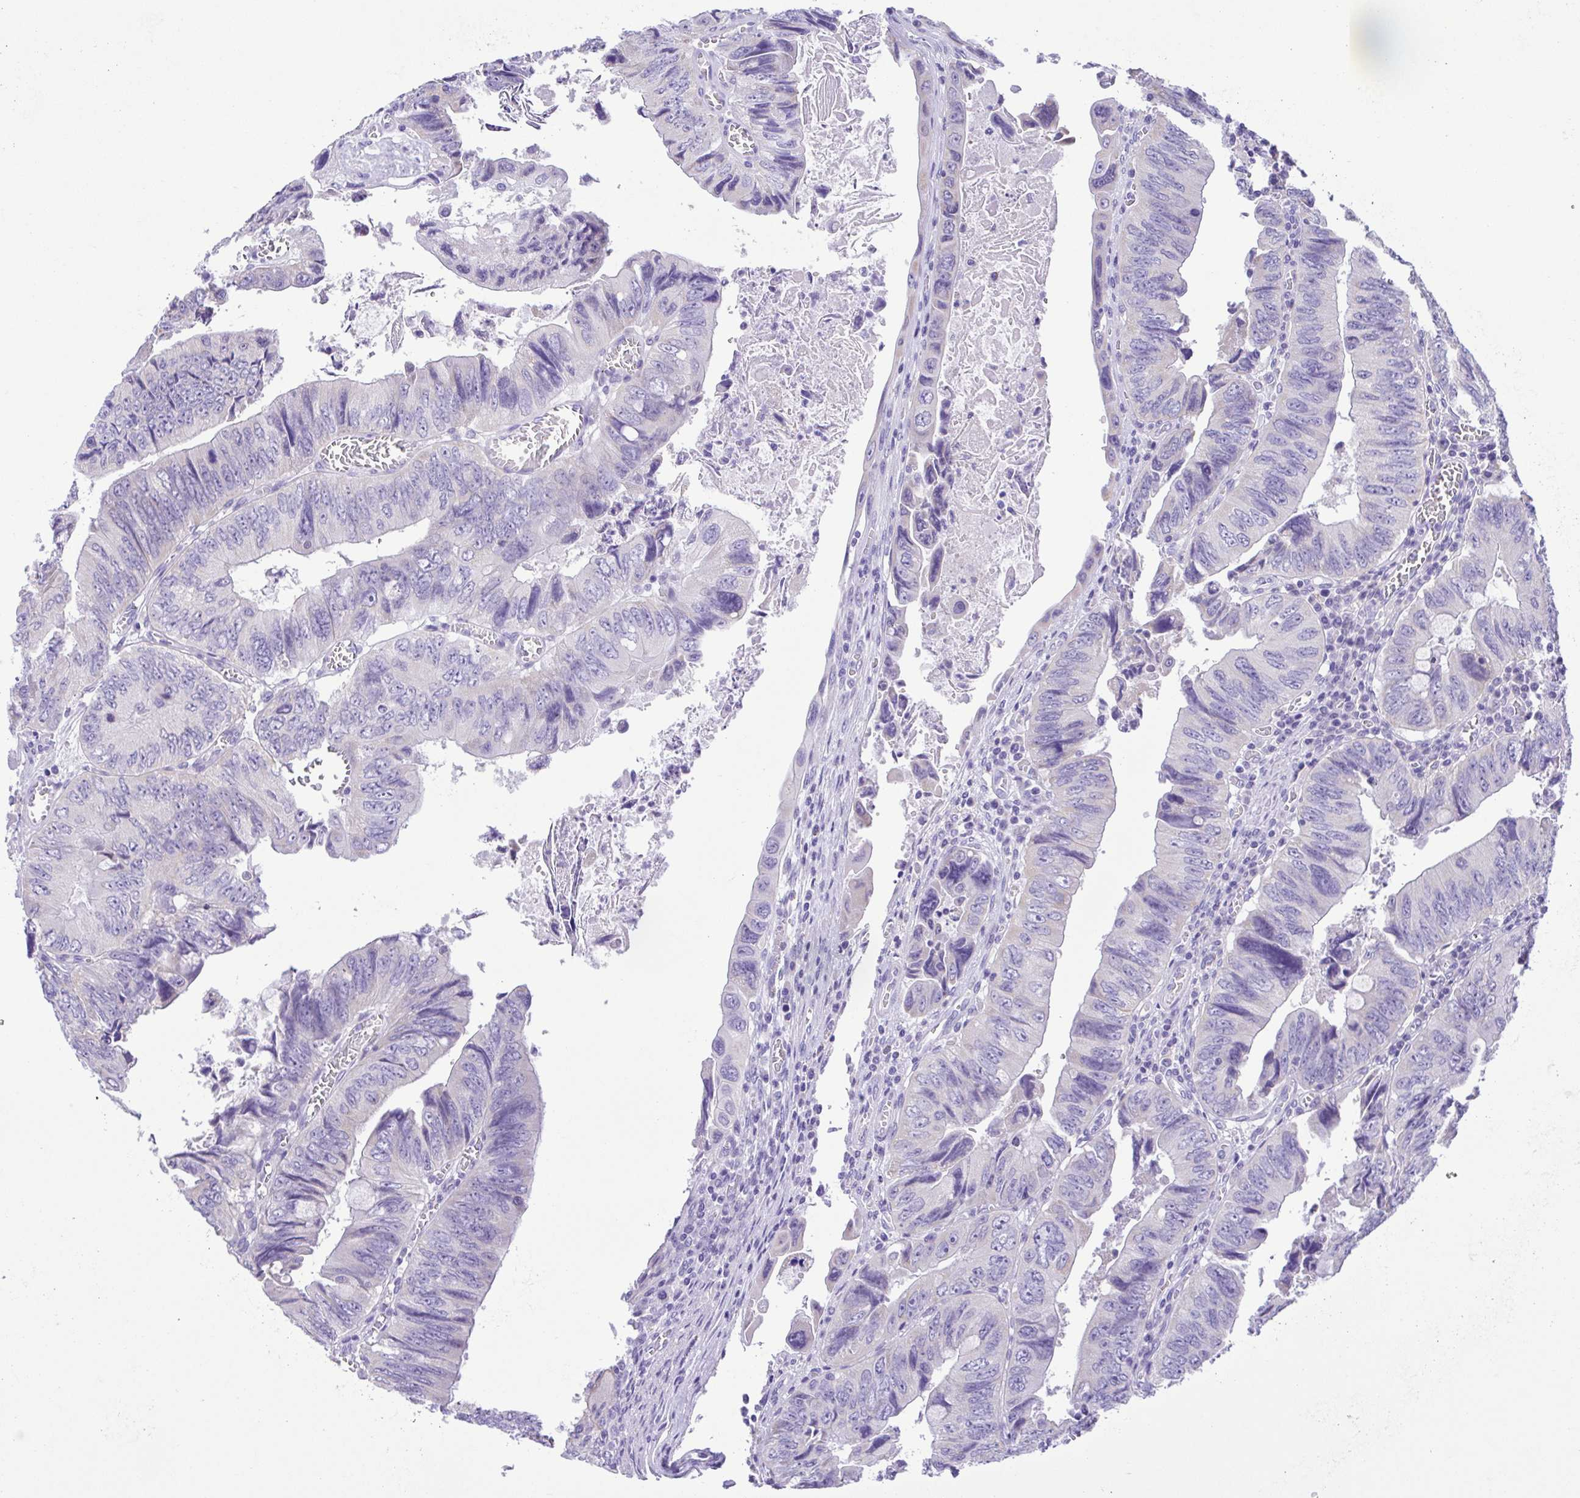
{"staining": {"intensity": "negative", "quantity": "none", "location": "none"}, "tissue": "colorectal cancer", "cell_type": "Tumor cells", "image_type": "cancer", "snomed": [{"axis": "morphology", "description": "Adenocarcinoma, NOS"}, {"axis": "topography", "description": "Colon"}], "caption": "Colorectal adenocarcinoma stained for a protein using immunohistochemistry exhibits no expression tumor cells.", "gene": "CD72", "patient": {"sex": "female", "age": 84}}